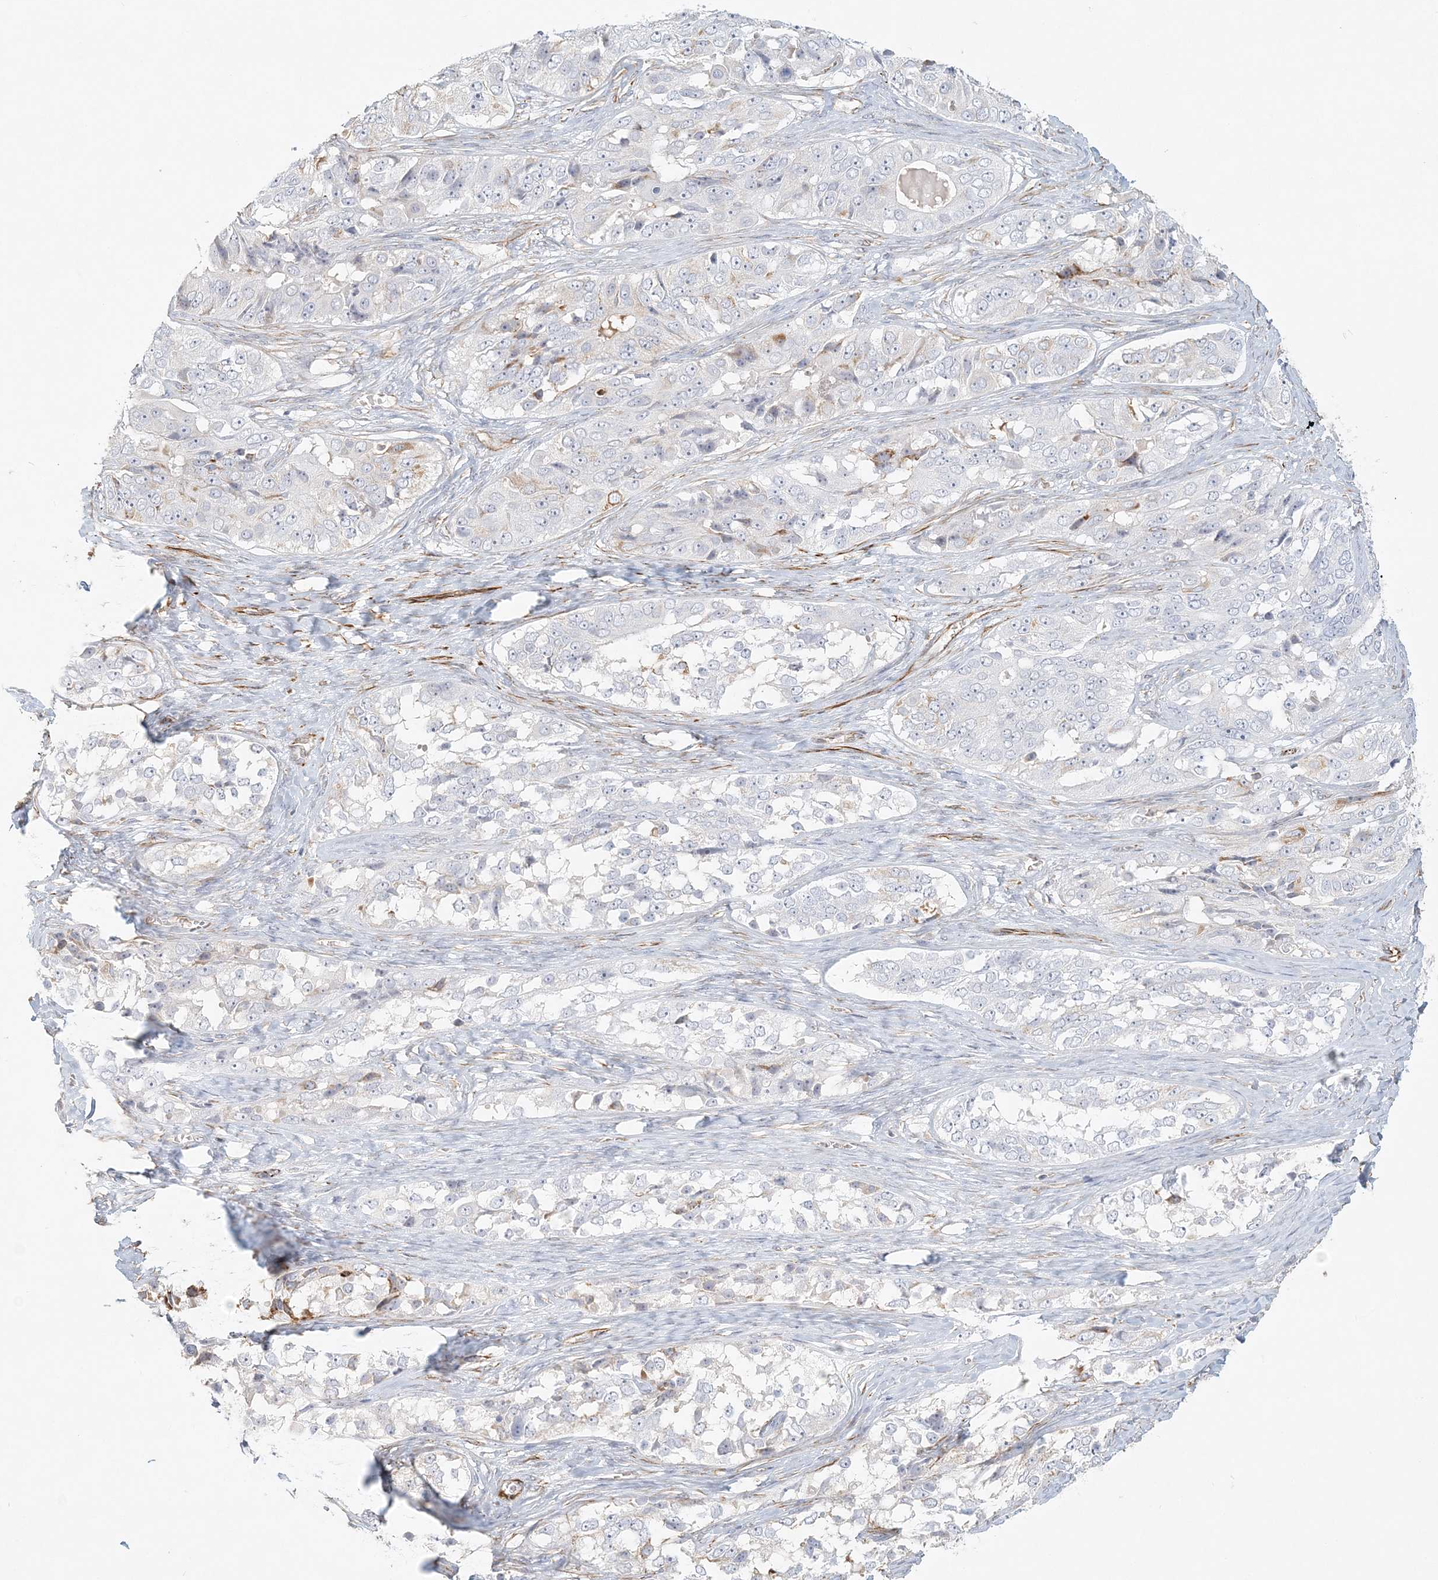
{"staining": {"intensity": "negative", "quantity": "none", "location": "none"}, "tissue": "ovarian cancer", "cell_type": "Tumor cells", "image_type": "cancer", "snomed": [{"axis": "morphology", "description": "Carcinoma, endometroid"}, {"axis": "topography", "description": "Ovary"}], "caption": "An image of endometroid carcinoma (ovarian) stained for a protein exhibits no brown staining in tumor cells. (IHC, brightfield microscopy, high magnification).", "gene": "DMRTB1", "patient": {"sex": "female", "age": 51}}